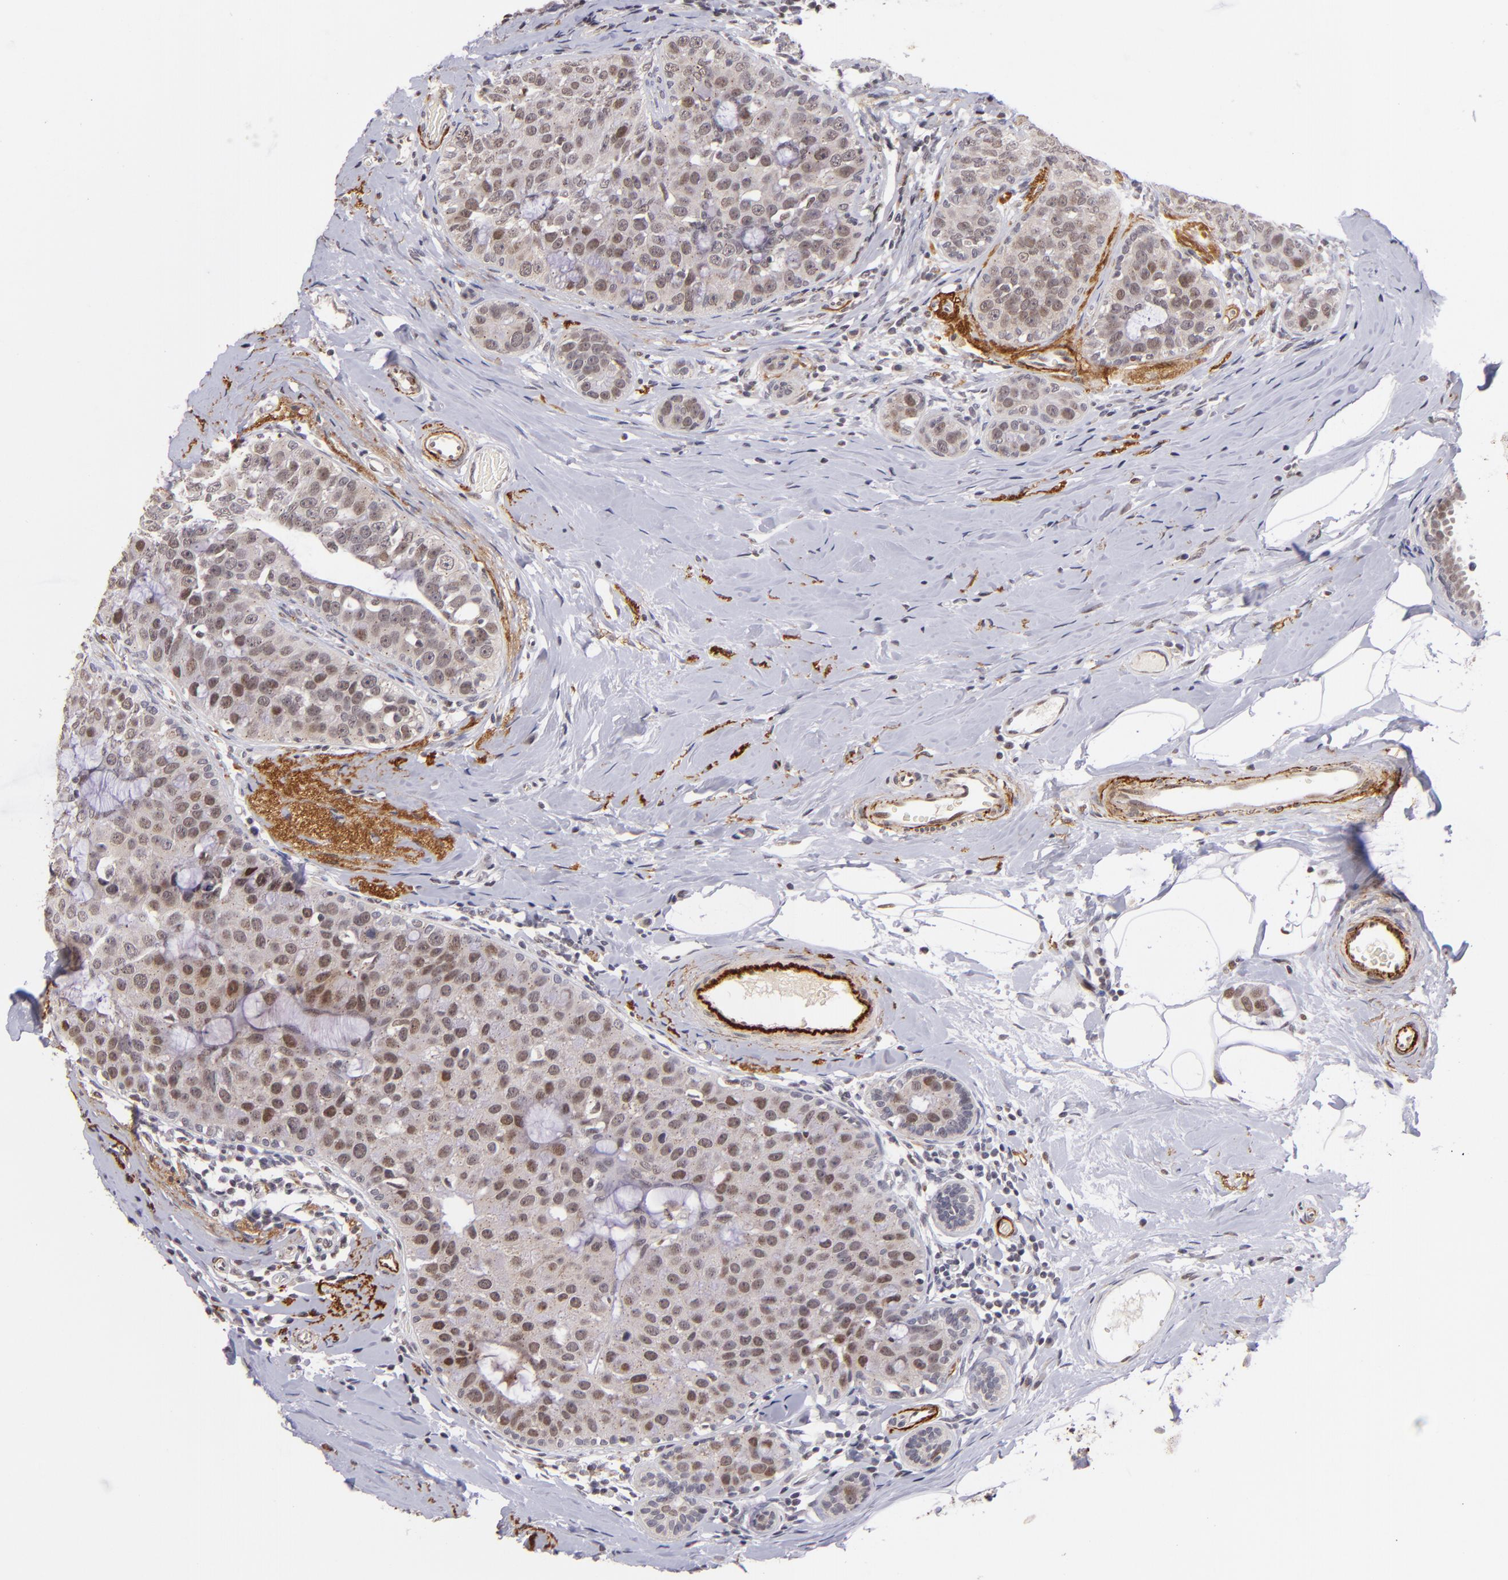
{"staining": {"intensity": "weak", "quantity": "<25%", "location": "cytoplasmic/membranous,nuclear"}, "tissue": "breast cancer", "cell_type": "Tumor cells", "image_type": "cancer", "snomed": [{"axis": "morphology", "description": "Normal tissue, NOS"}, {"axis": "morphology", "description": "Duct carcinoma"}, {"axis": "topography", "description": "Breast"}], "caption": "Immunohistochemistry (IHC) histopathology image of human breast cancer stained for a protein (brown), which exhibits no staining in tumor cells.", "gene": "RXRG", "patient": {"sex": "female", "age": 50}}